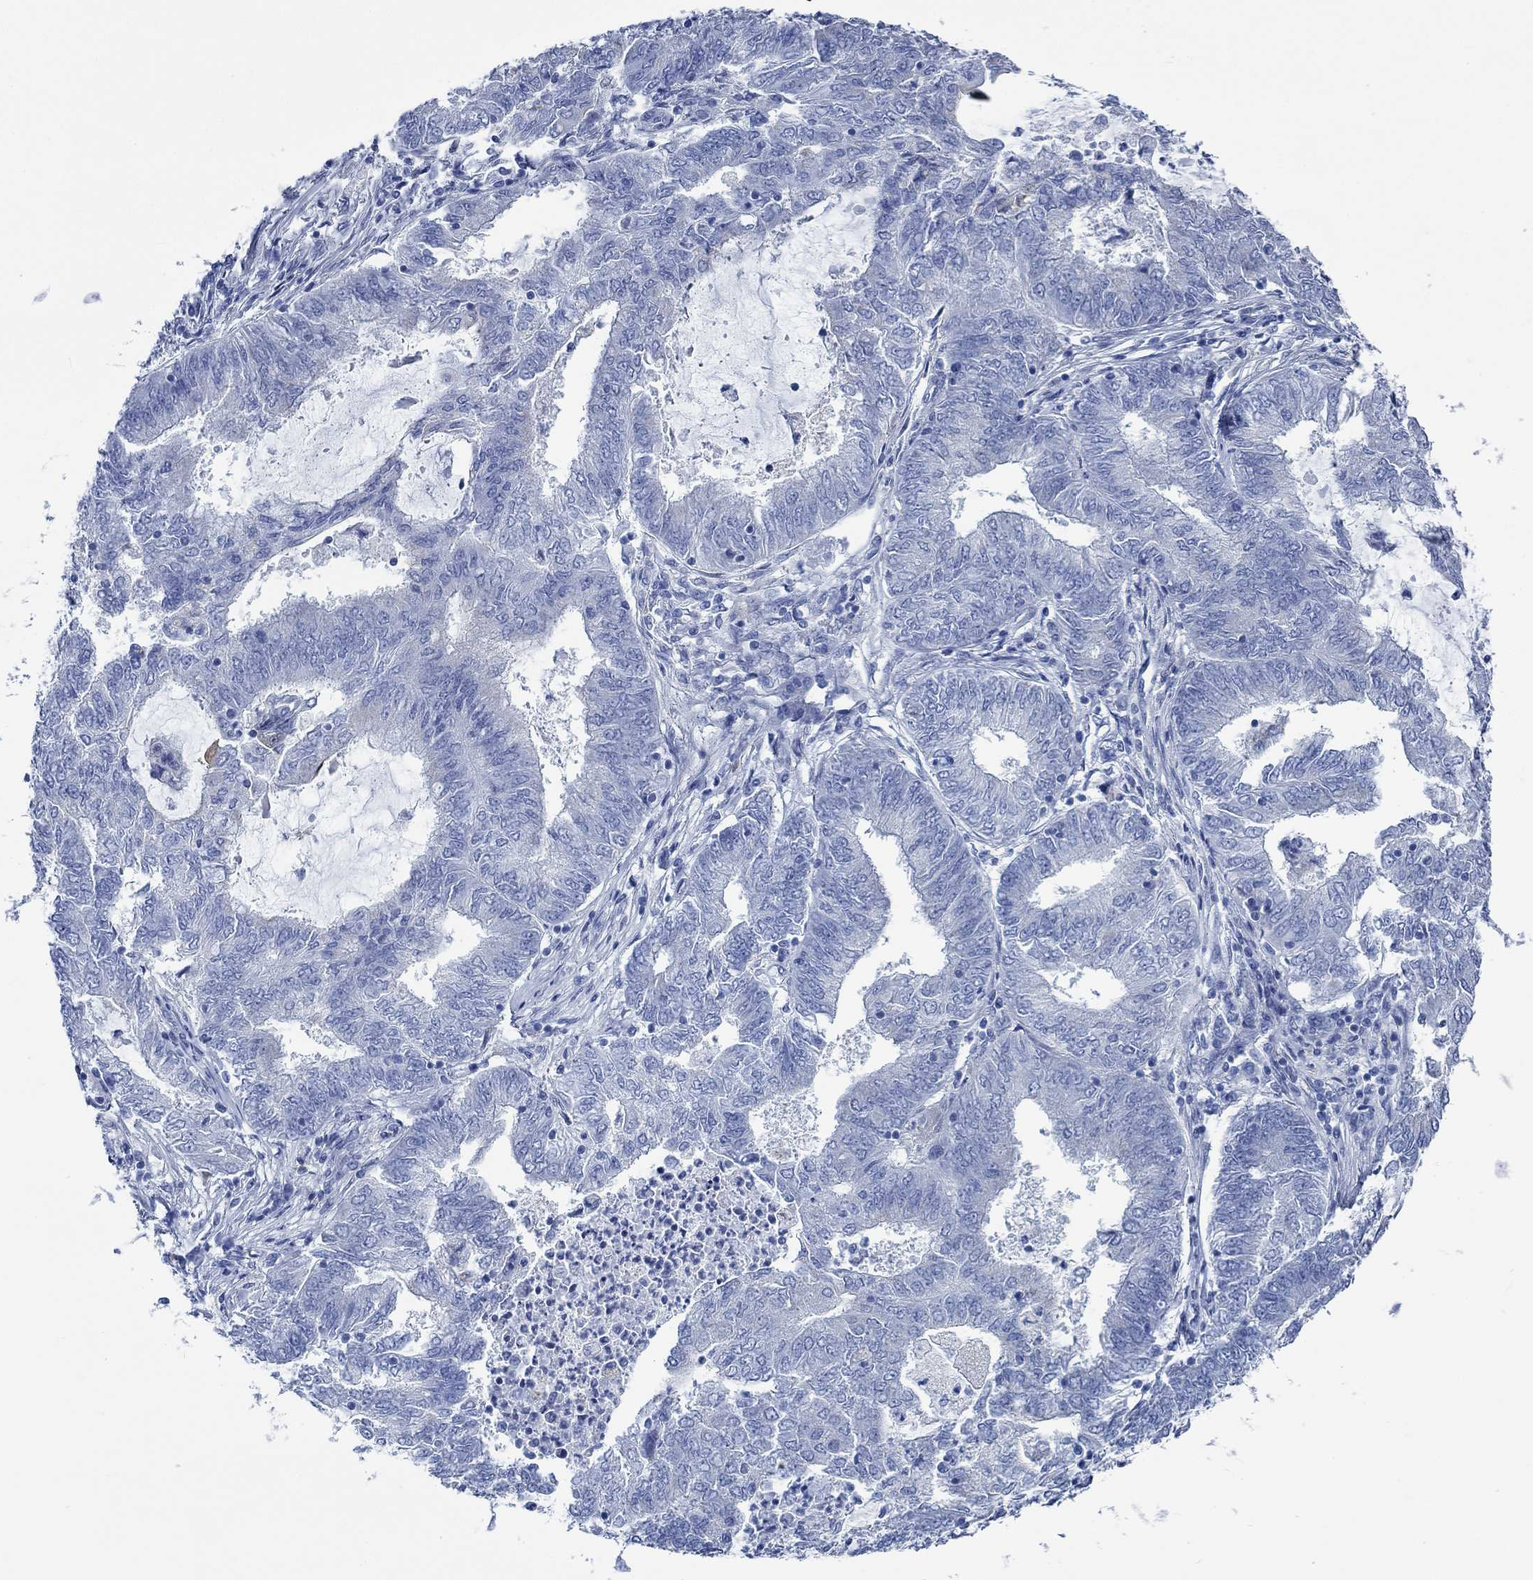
{"staining": {"intensity": "negative", "quantity": "none", "location": "none"}, "tissue": "endometrial cancer", "cell_type": "Tumor cells", "image_type": "cancer", "snomed": [{"axis": "morphology", "description": "Adenocarcinoma, NOS"}, {"axis": "topography", "description": "Endometrium"}], "caption": "The histopathology image reveals no staining of tumor cells in adenocarcinoma (endometrial).", "gene": "SVEP1", "patient": {"sex": "female", "age": 62}}